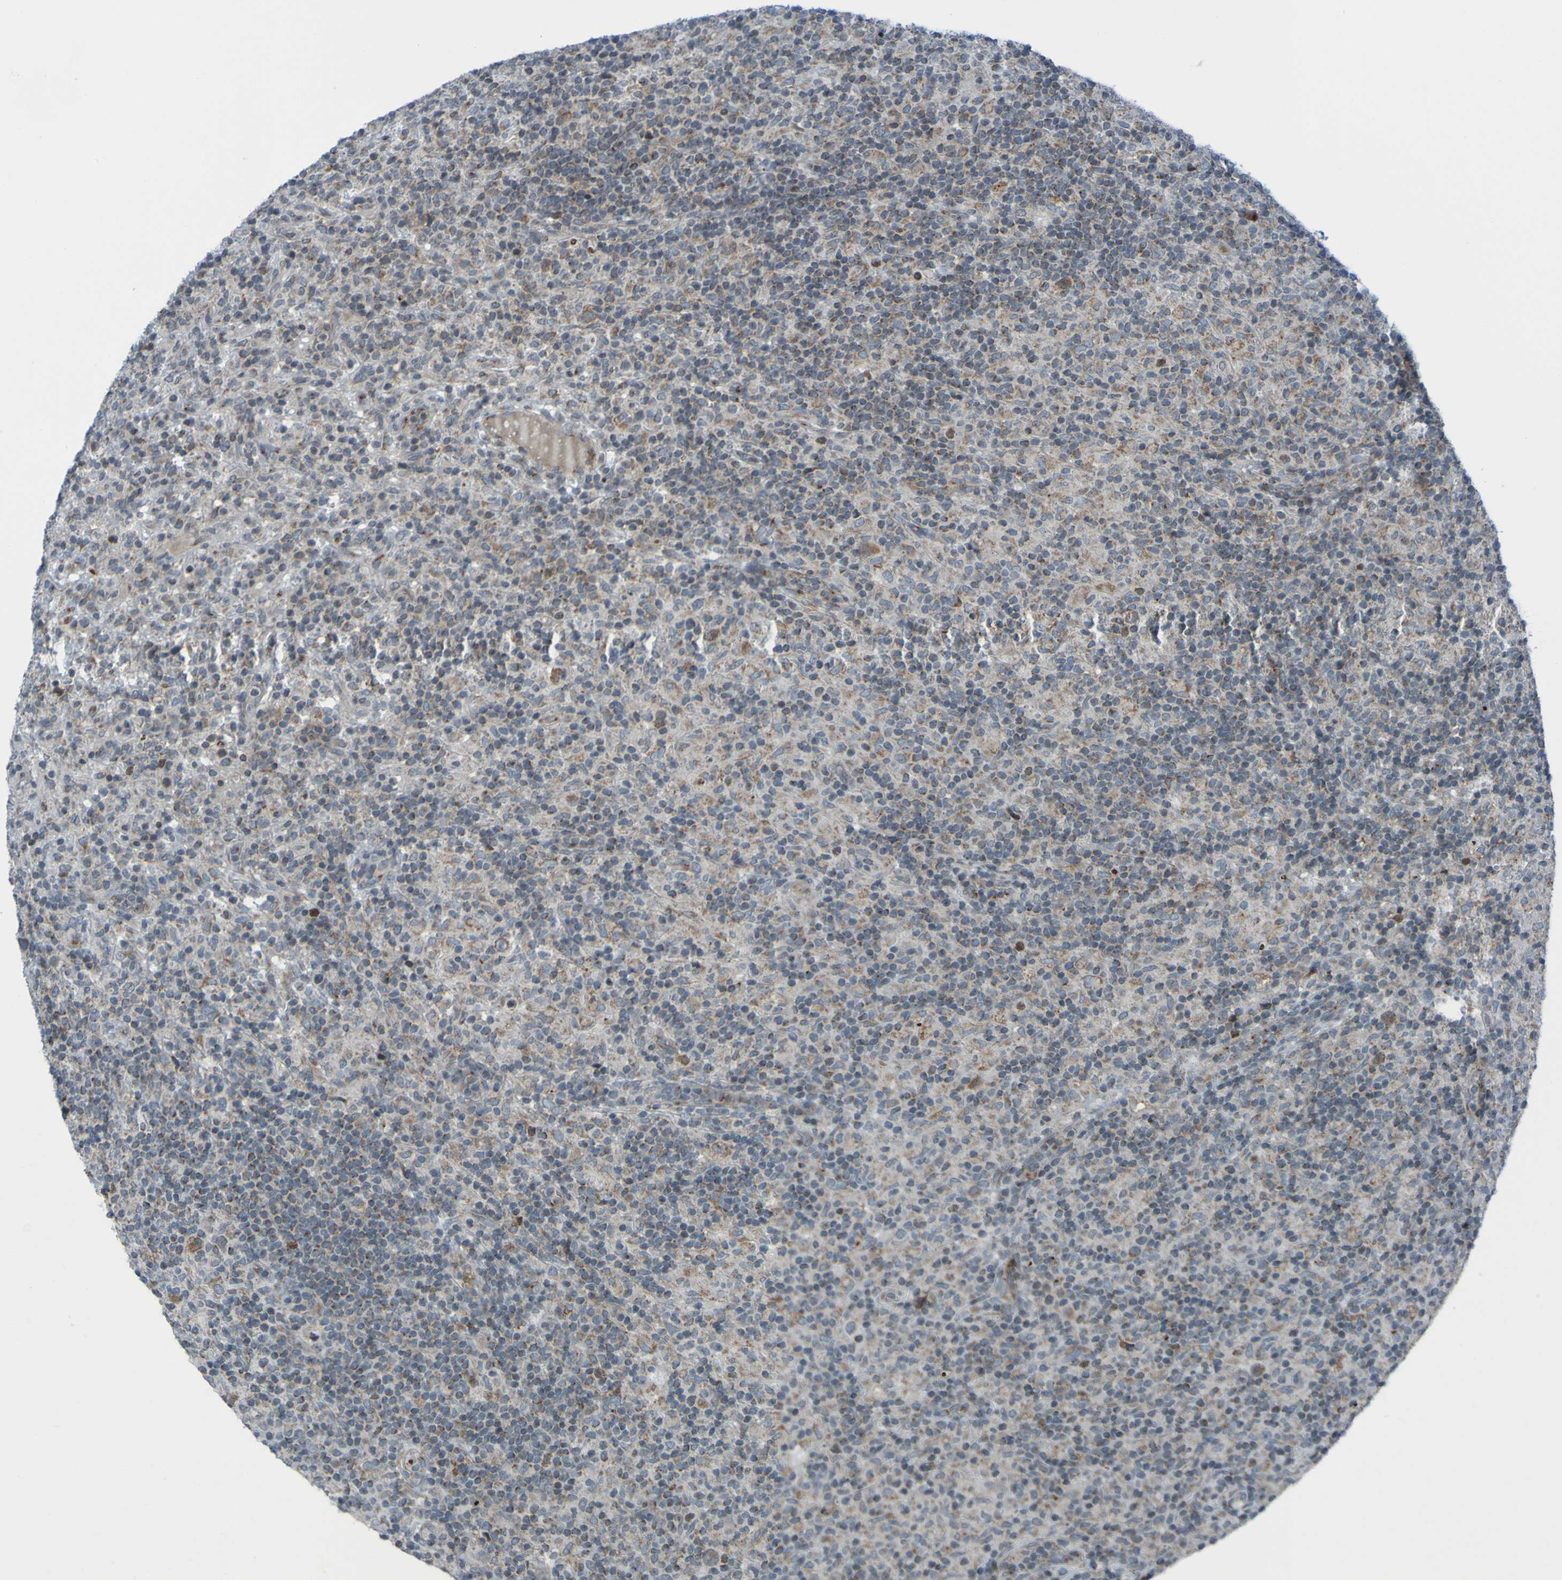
{"staining": {"intensity": "weak", "quantity": "<25%", "location": "cytoplasmic/membranous"}, "tissue": "lymphoma", "cell_type": "Tumor cells", "image_type": "cancer", "snomed": [{"axis": "morphology", "description": "Hodgkin's disease, NOS"}, {"axis": "topography", "description": "Lymph node"}], "caption": "An image of Hodgkin's disease stained for a protein reveals no brown staining in tumor cells. (DAB IHC, high magnification).", "gene": "UNG", "patient": {"sex": "male", "age": 70}}